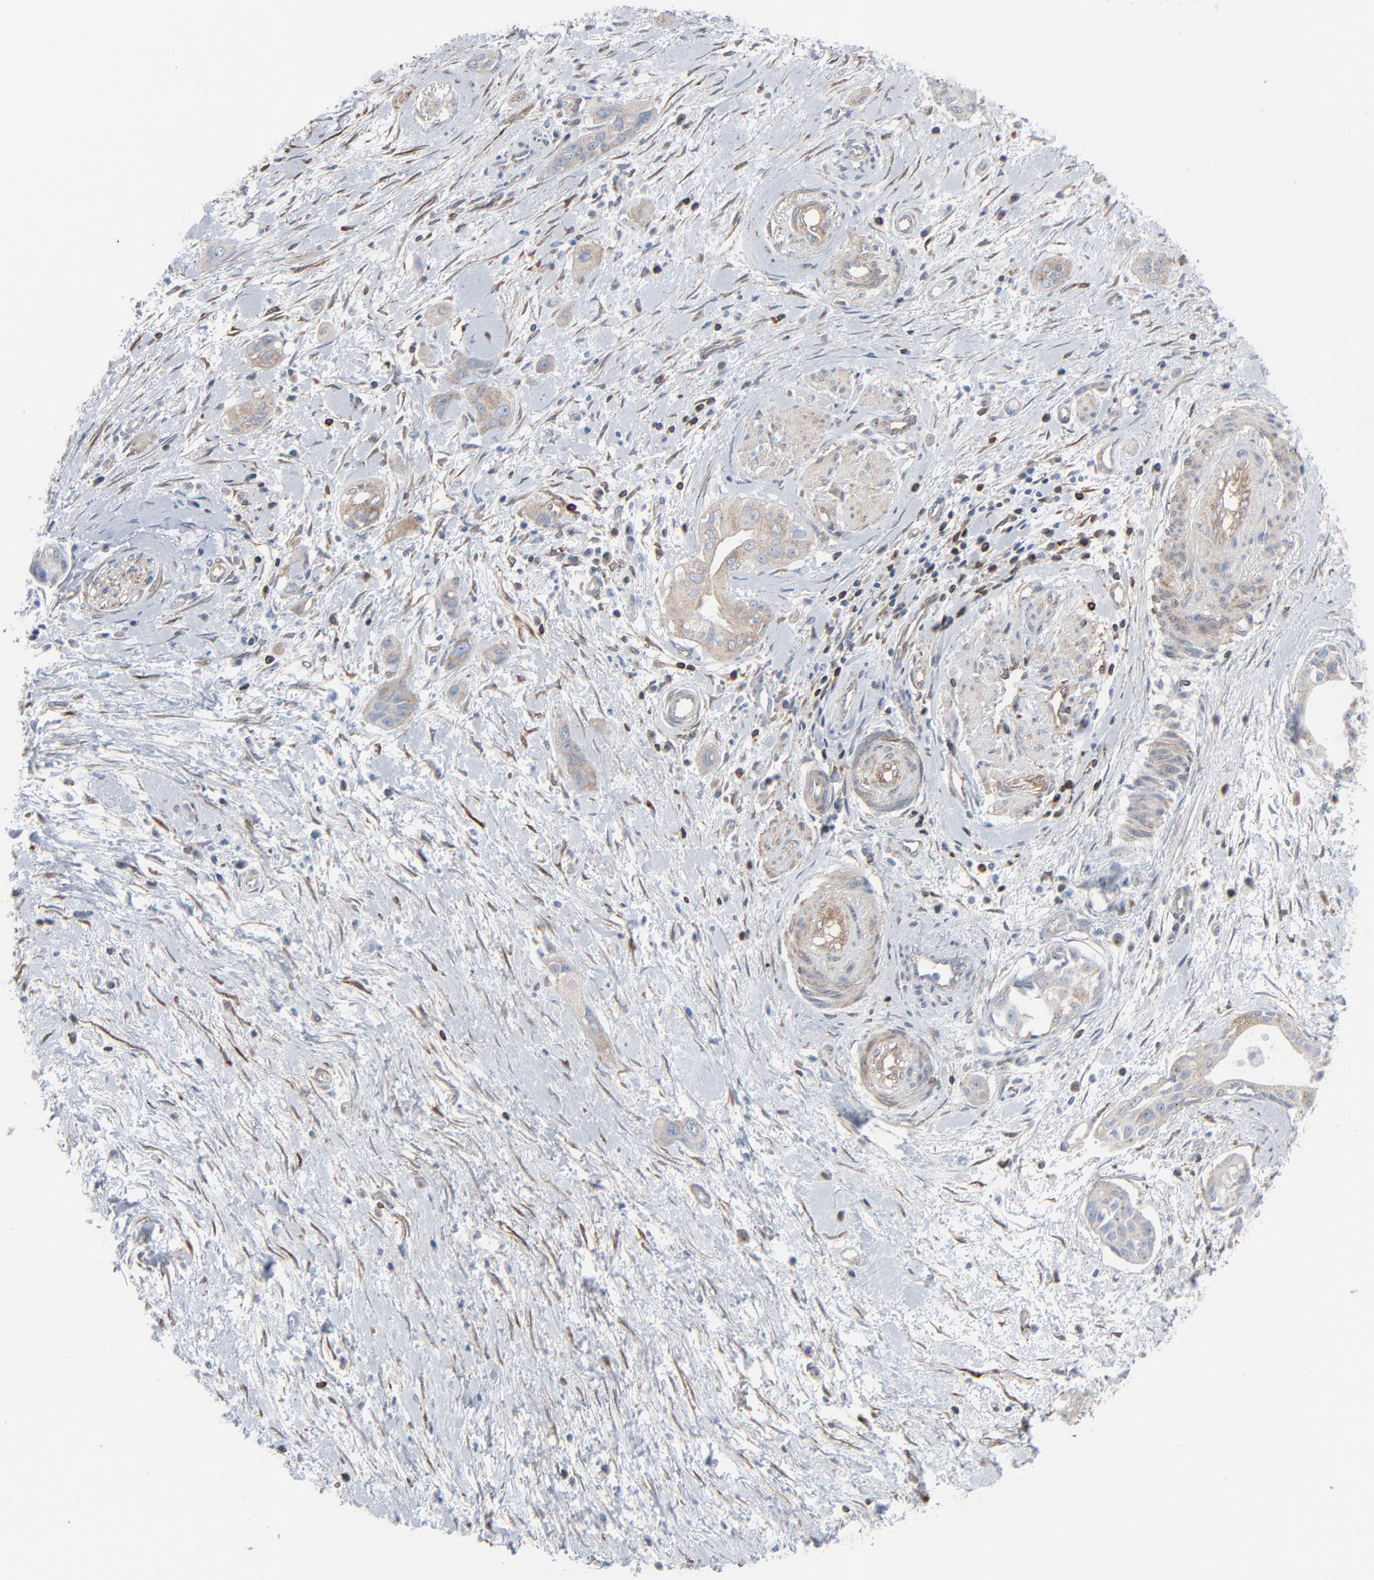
{"staining": {"intensity": "moderate", "quantity": ">75%", "location": "cytoplasmic/membranous"}, "tissue": "pancreatic cancer", "cell_type": "Tumor cells", "image_type": "cancer", "snomed": [{"axis": "morphology", "description": "Adenocarcinoma, NOS"}, {"axis": "topography", "description": "Pancreas"}], "caption": "Adenocarcinoma (pancreatic) stained with a brown dye reveals moderate cytoplasmic/membranous positive staining in approximately >75% of tumor cells.", "gene": "OPTN", "patient": {"sex": "female", "age": 60}}